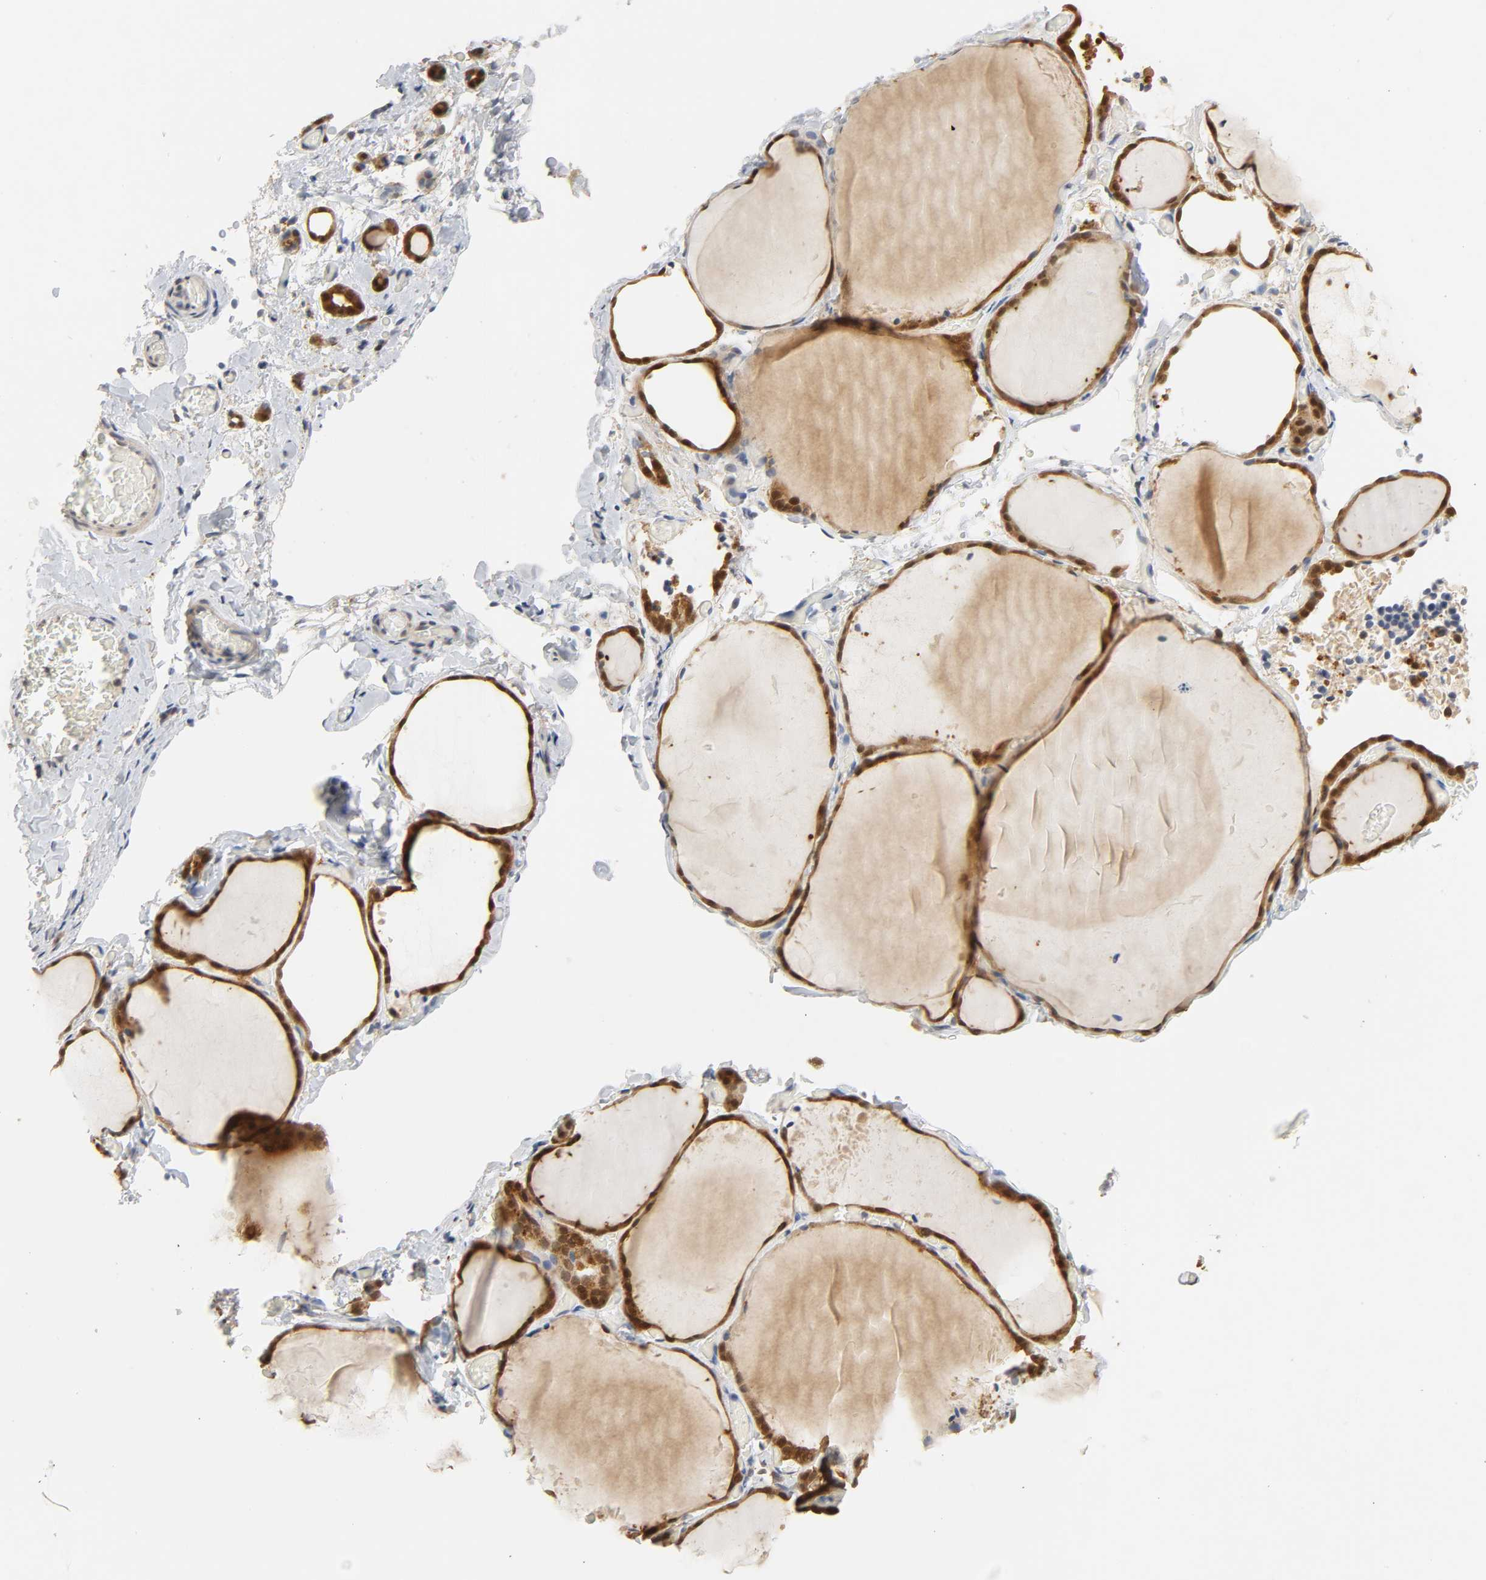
{"staining": {"intensity": "strong", "quantity": ">75%", "location": "cytoplasmic/membranous"}, "tissue": "thyroid gland", "cell_type": "Glandular cells", "image_type": "normal", "snomed": [{"axis": "morphology", "description": "Normal tissue, NOS"}, {"axis": "topography", "description": "Thyroid gland"}], "caption": "A brown stain shows strong cytoplasmic/membranous expression of a protein in glandular cells of normal human thyroid gland. The protein of interest is stained brown, and the nuclei are stained in blue (DAB IHC with brightfield microscopy, high magnification).", "gene": "MIF", "patient": {"sex": "female", "age": 22}}